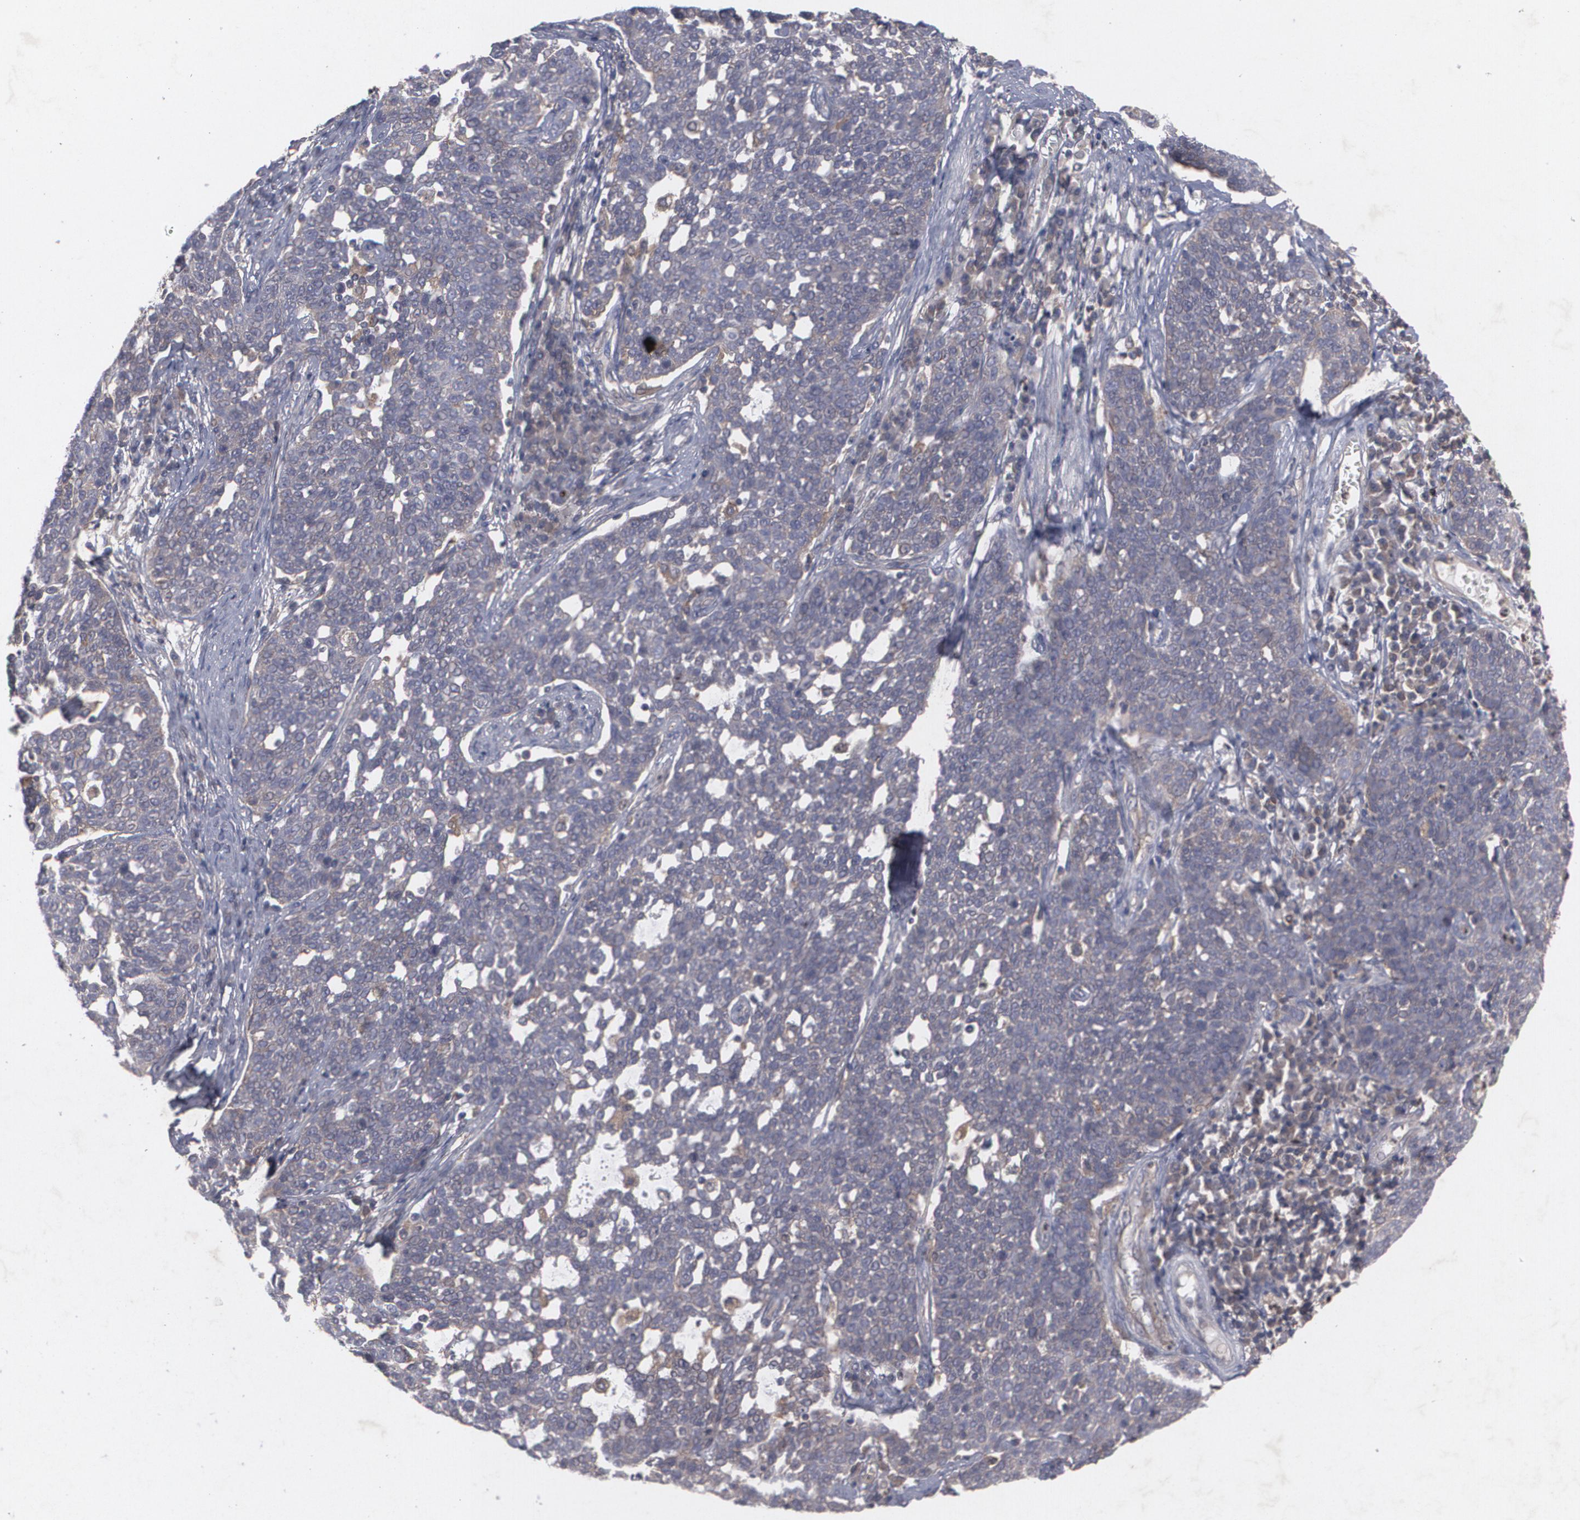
{"staining": {"intensity": "weak", "quantity": "25%-75%", "location": "cytoplasmic/membranous"}, "tissue": "cervical cancer", "cell_type": "Tumor cells", "image_type": "cancer", "snomed": [{"axis": "morphology", "description": "Squamous cell carcinoma, NOS"}, {"axis": "topography", "description": "Cervix"}], "caption": "Cervical cancer (squamous cell carcinoma) stained with a brown dye demonstrates weak cytoplasmic/membranous positive positivity in about 25%-75% of tumor cells.", "gene": "HTT", "patient": {"sex": "female", "age": 34}}